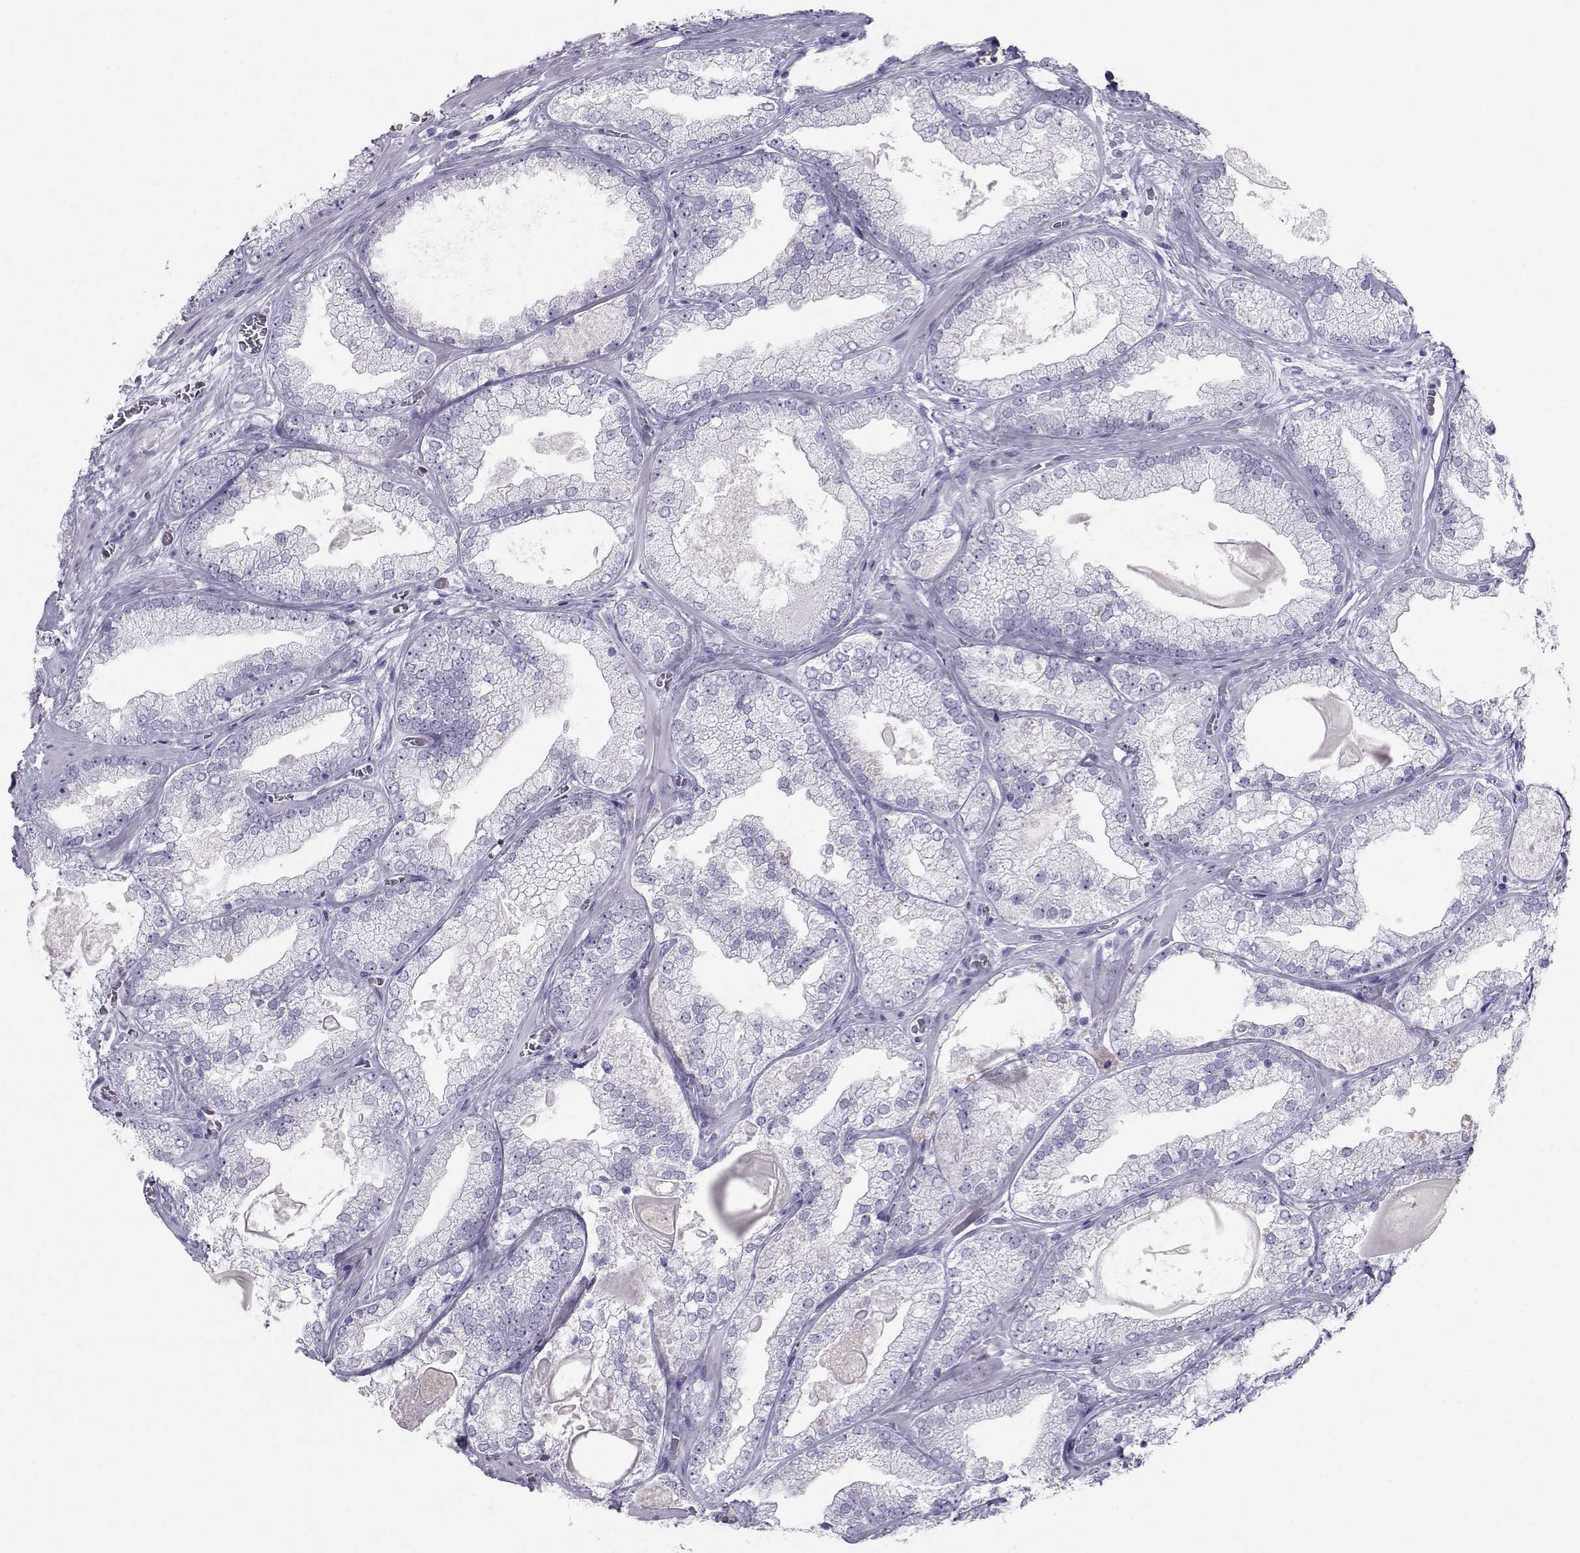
{"staining": {"intensity": "negative", "quantity": "none", "location": "none"}, "tissue": "prostate cancer", "cell_type": "Tumor cells", "image_type": "cancer", "snomed": [{"axis": "morphology", "description": "Adenocarcinoma, Low grade"}, {"axis": "topography", "description": "Prostate"}], "caption": "IHC of prostate cancer (adenocarcinoma (low-grade)) displays no positivity in tumor cells.", "gene": "SST", "patient": {"sex": "male", "age": 57}}